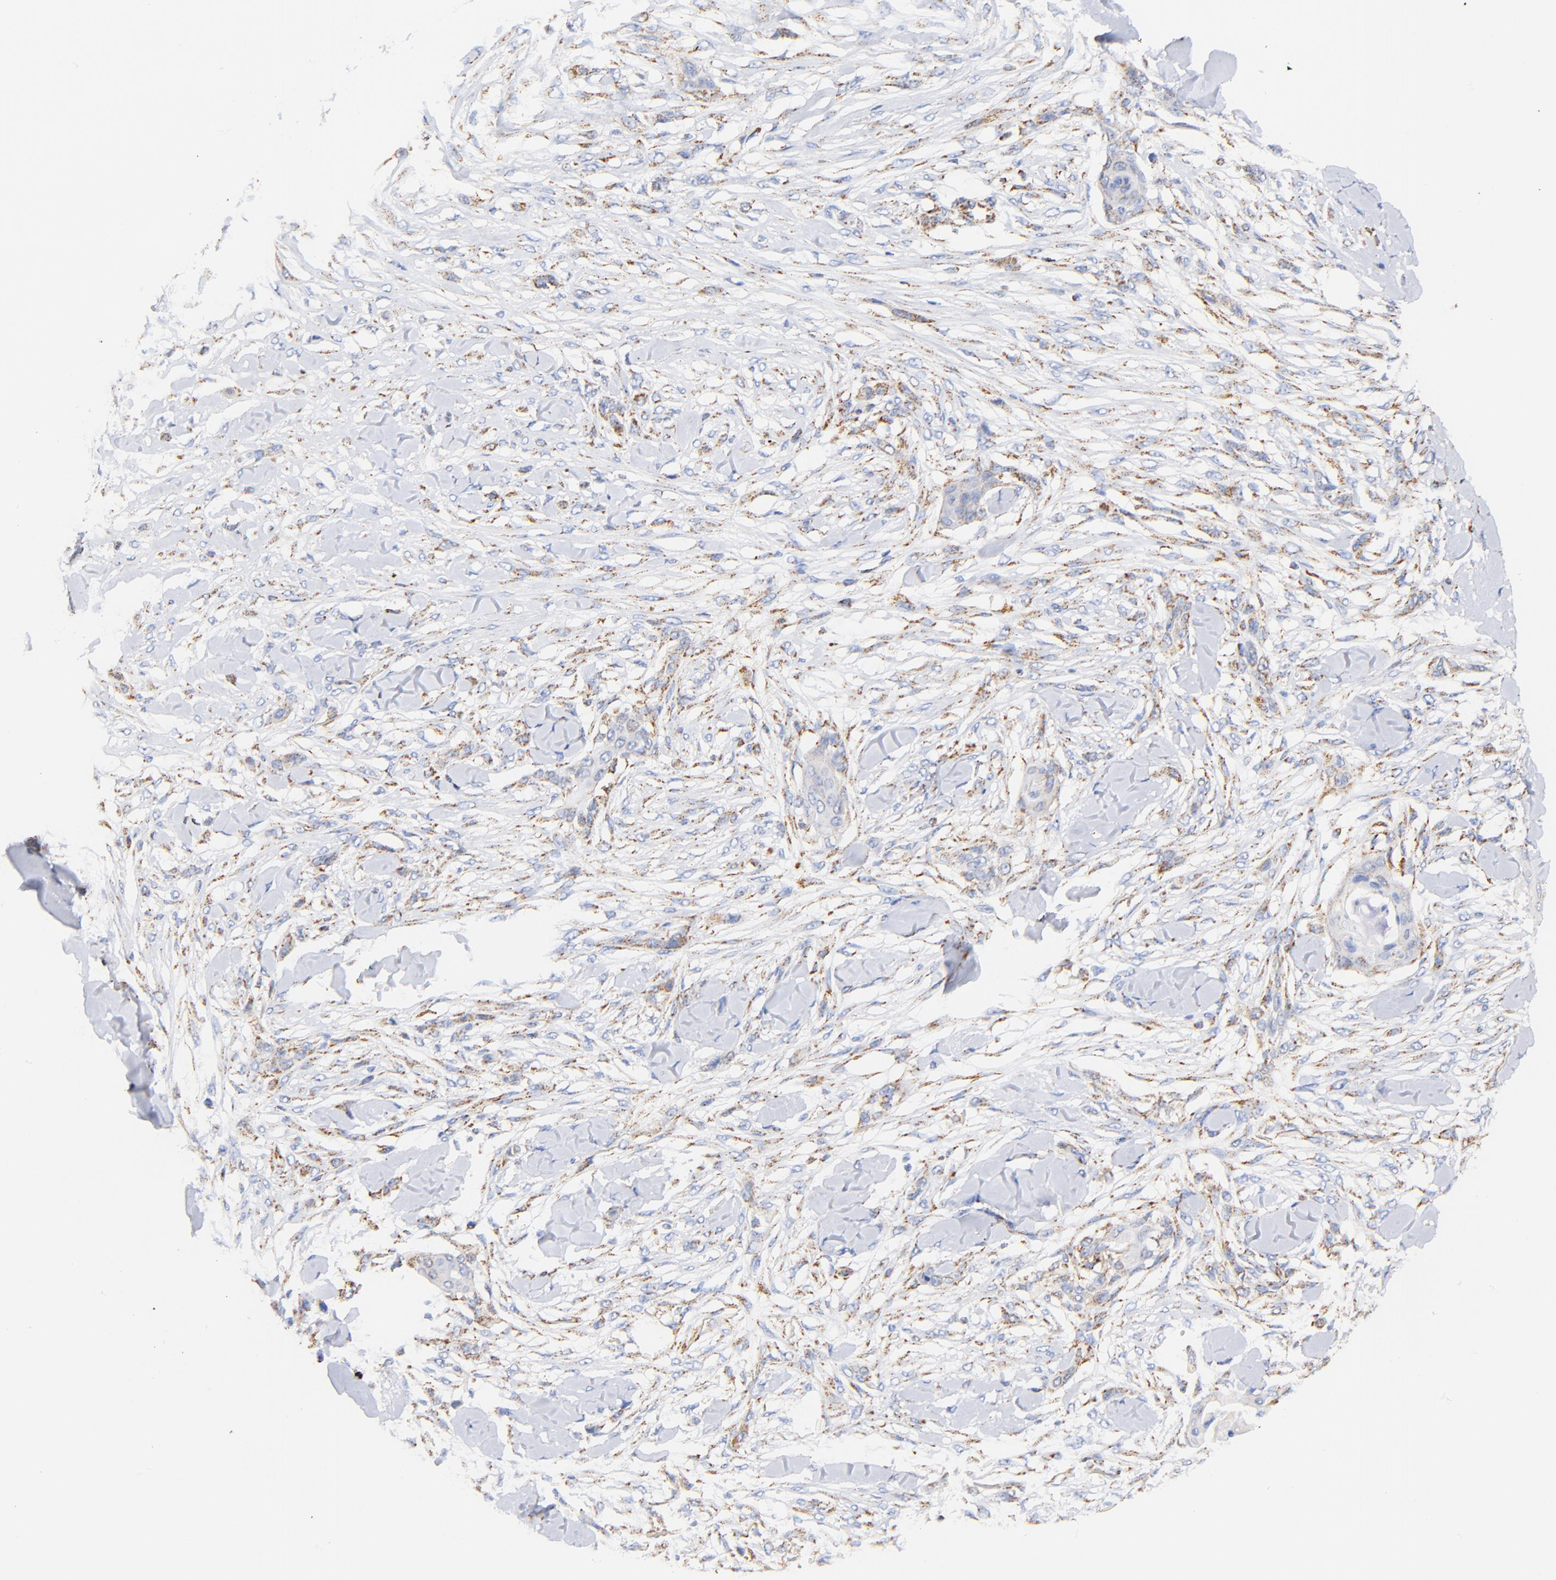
{"staining": {"intensity": "moderate", "quantity": "<25%", "location": "cytoplasmic/membranous"}, "tissue": "skin cancer", "cell_type": "Tumor cells", "image_type": "cancer", "snomed": [{"axis": "morphology", "description": "Squamous cell carcinoma, NOS"}, {"axis": "topography", "description": "Skin"}], "caption": "Brown immunohistochemical staining in squamous cell carcinoma (skin) shows moderate cytoplasmic/membranous positivity in about <25% of tumor cells.", "gene": "ATP5F1D", "patient": {"sex": "female", "age": 59}}